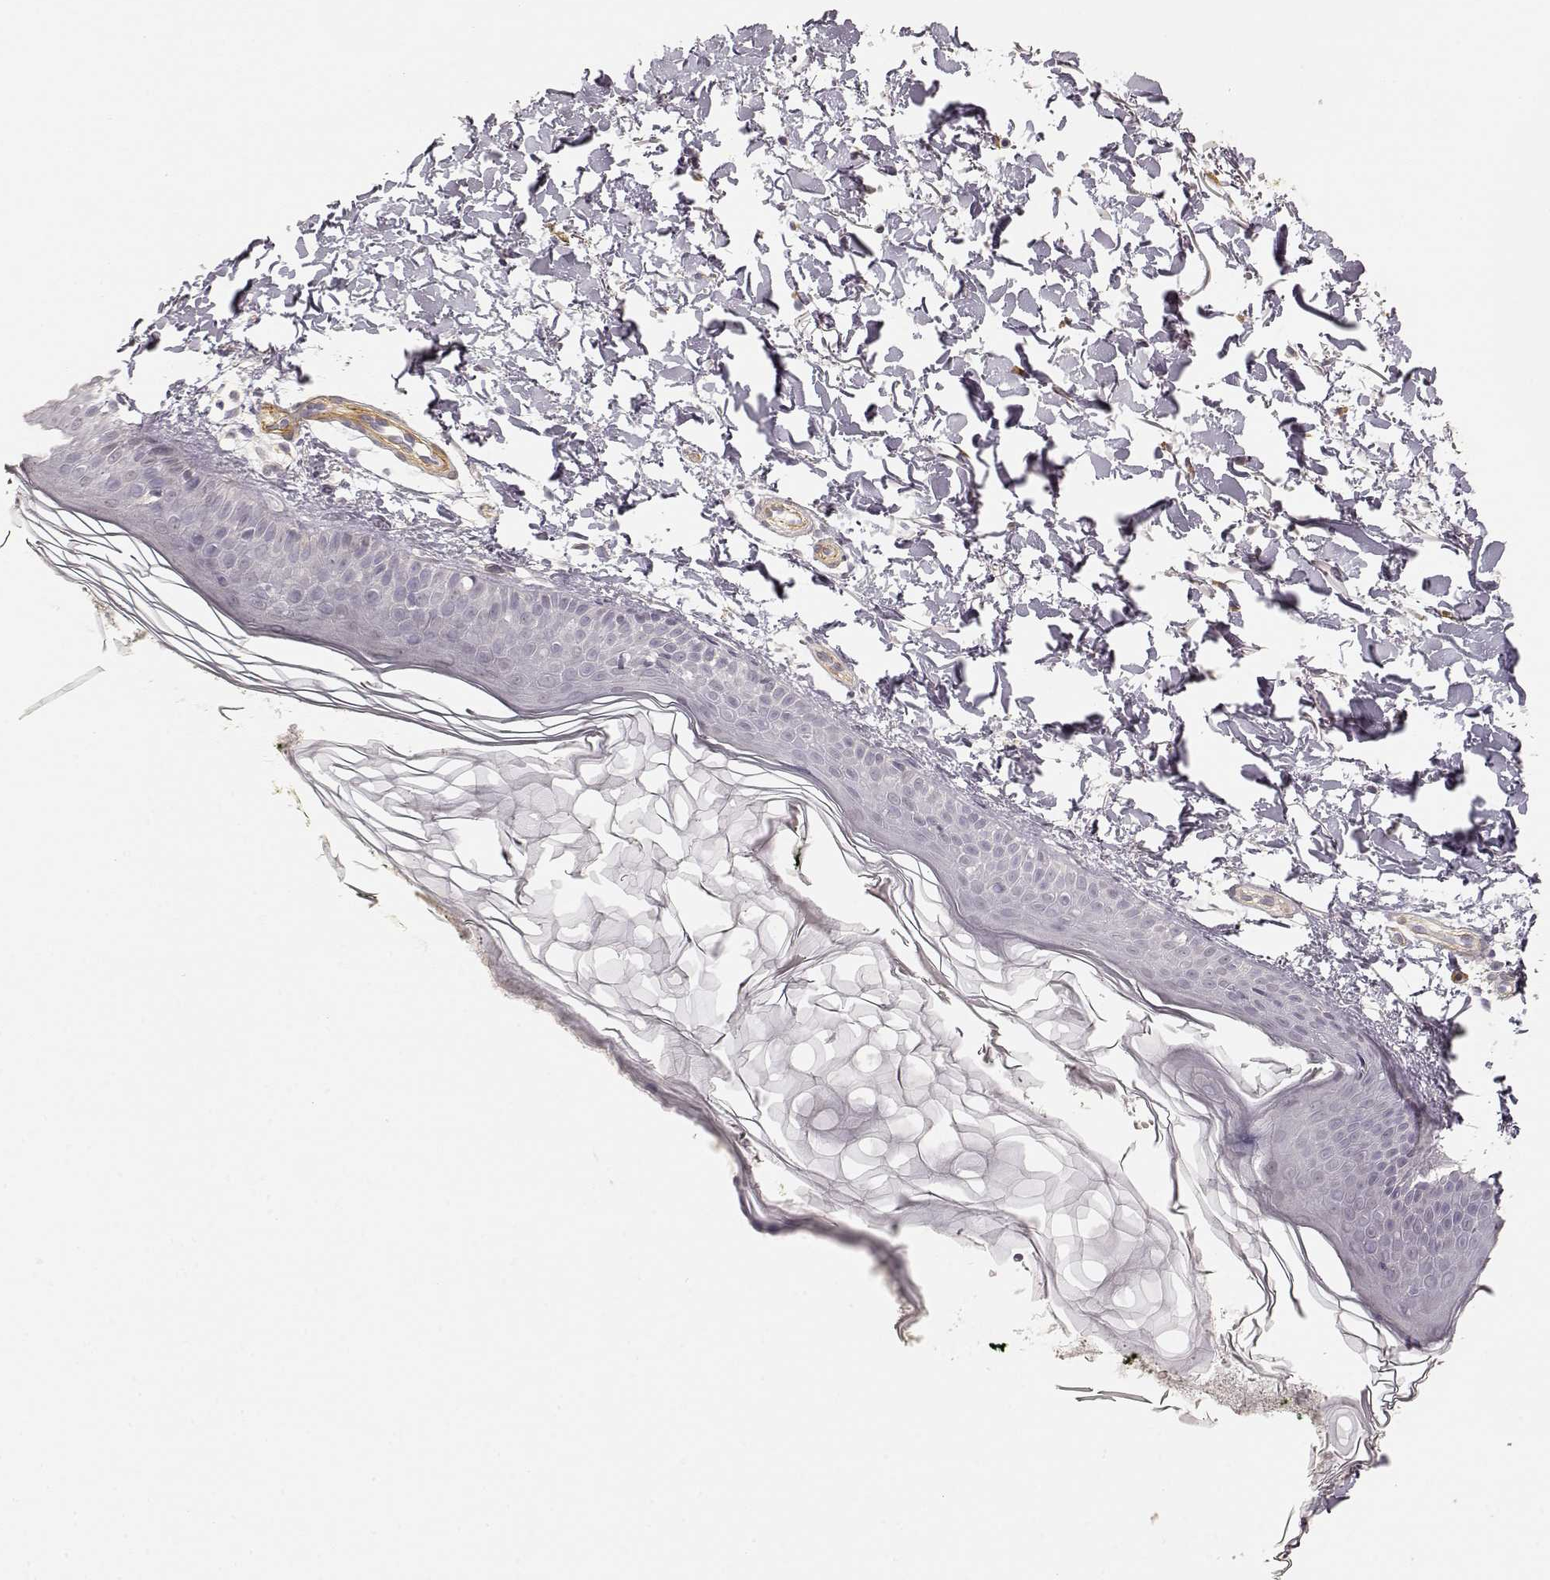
{"staining": {"intensity": "negative", "quantity": "none", "location": "none"}, "tissue": "skin", "cell_type": "Fibroblasts", "image_type": "normal", "snomed": [{"axis": "morphology", "description": "Normal tissue, NOS"}, {"axis": "topography", "description": "Skin"}], "caption": "High power microscopy histopathology image of an IHC photomicrograph of benign skin, revealing no significant staining in fibroblasts. Brightfield microscopy of IHC stained with DAB (3,3'-diaminobenzidine) (brown) and hematoxylin (blue), captured at high magnification.", "gene": "LAMA4", "patient": {"sex": "female", "age": 62}}